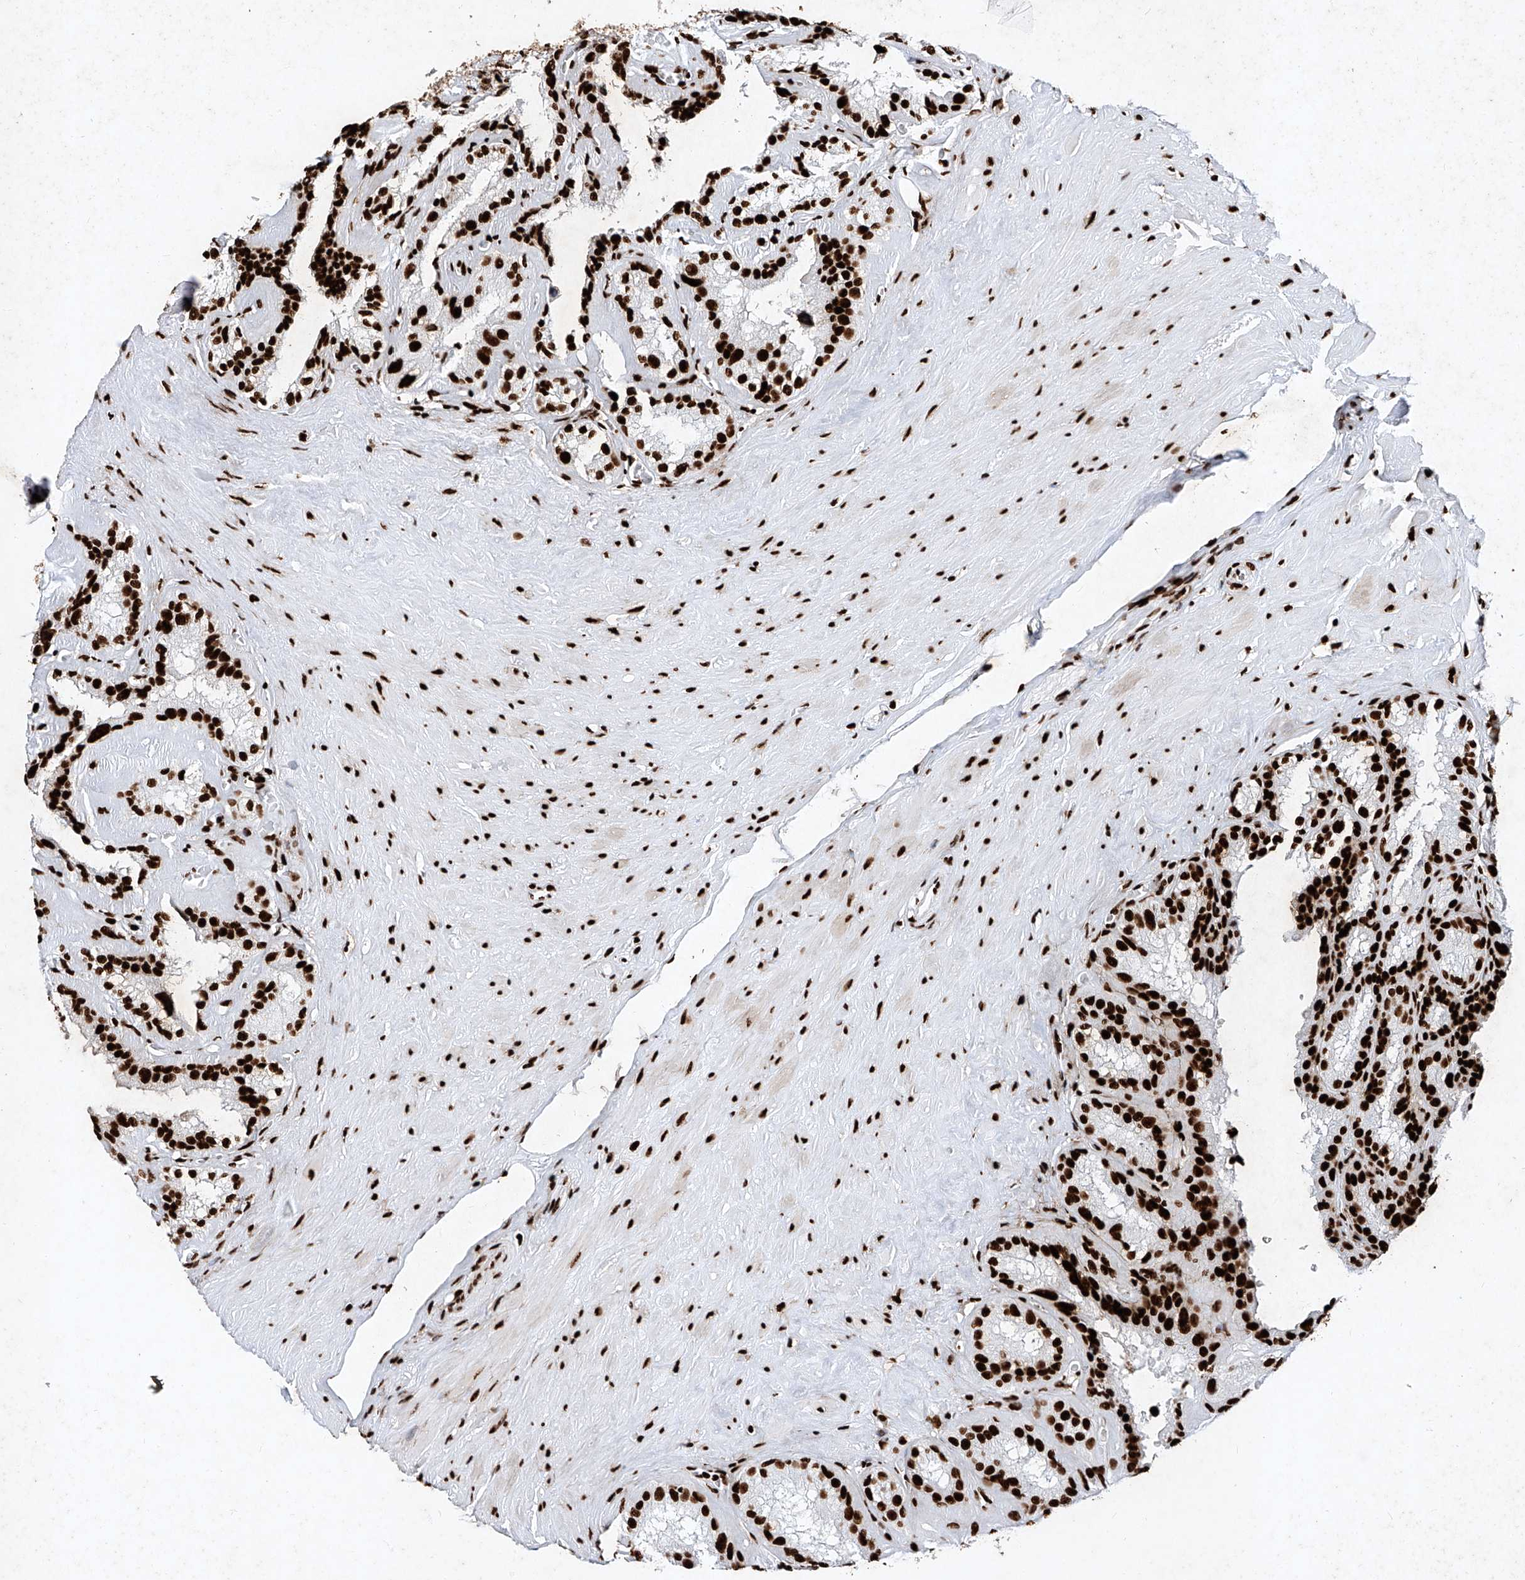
{"staining": {"intensity": "strong", "quantity": ">75%", "location": "nuclear"}, "tissue": "seminal vesicle", "cell_type": "Glandular cells", "image_type": "normal", "snomed": [{"axis": "morphology", "description": "Normal tissue, NOS"}, {"axis": "topography", "description": "Prostate"}, {"axis": "topography", "description": "Seminal veicle"}], "caption": "Immunohistochemistry (IHC) photomicrograph of normal seminal vesicle stained for a protein (brown), which displays high levels of strong nuclear positivity in about >75% of glandular cells.", "gene": "SRSF6", "patient": {"sex": "male", "age": 59}}